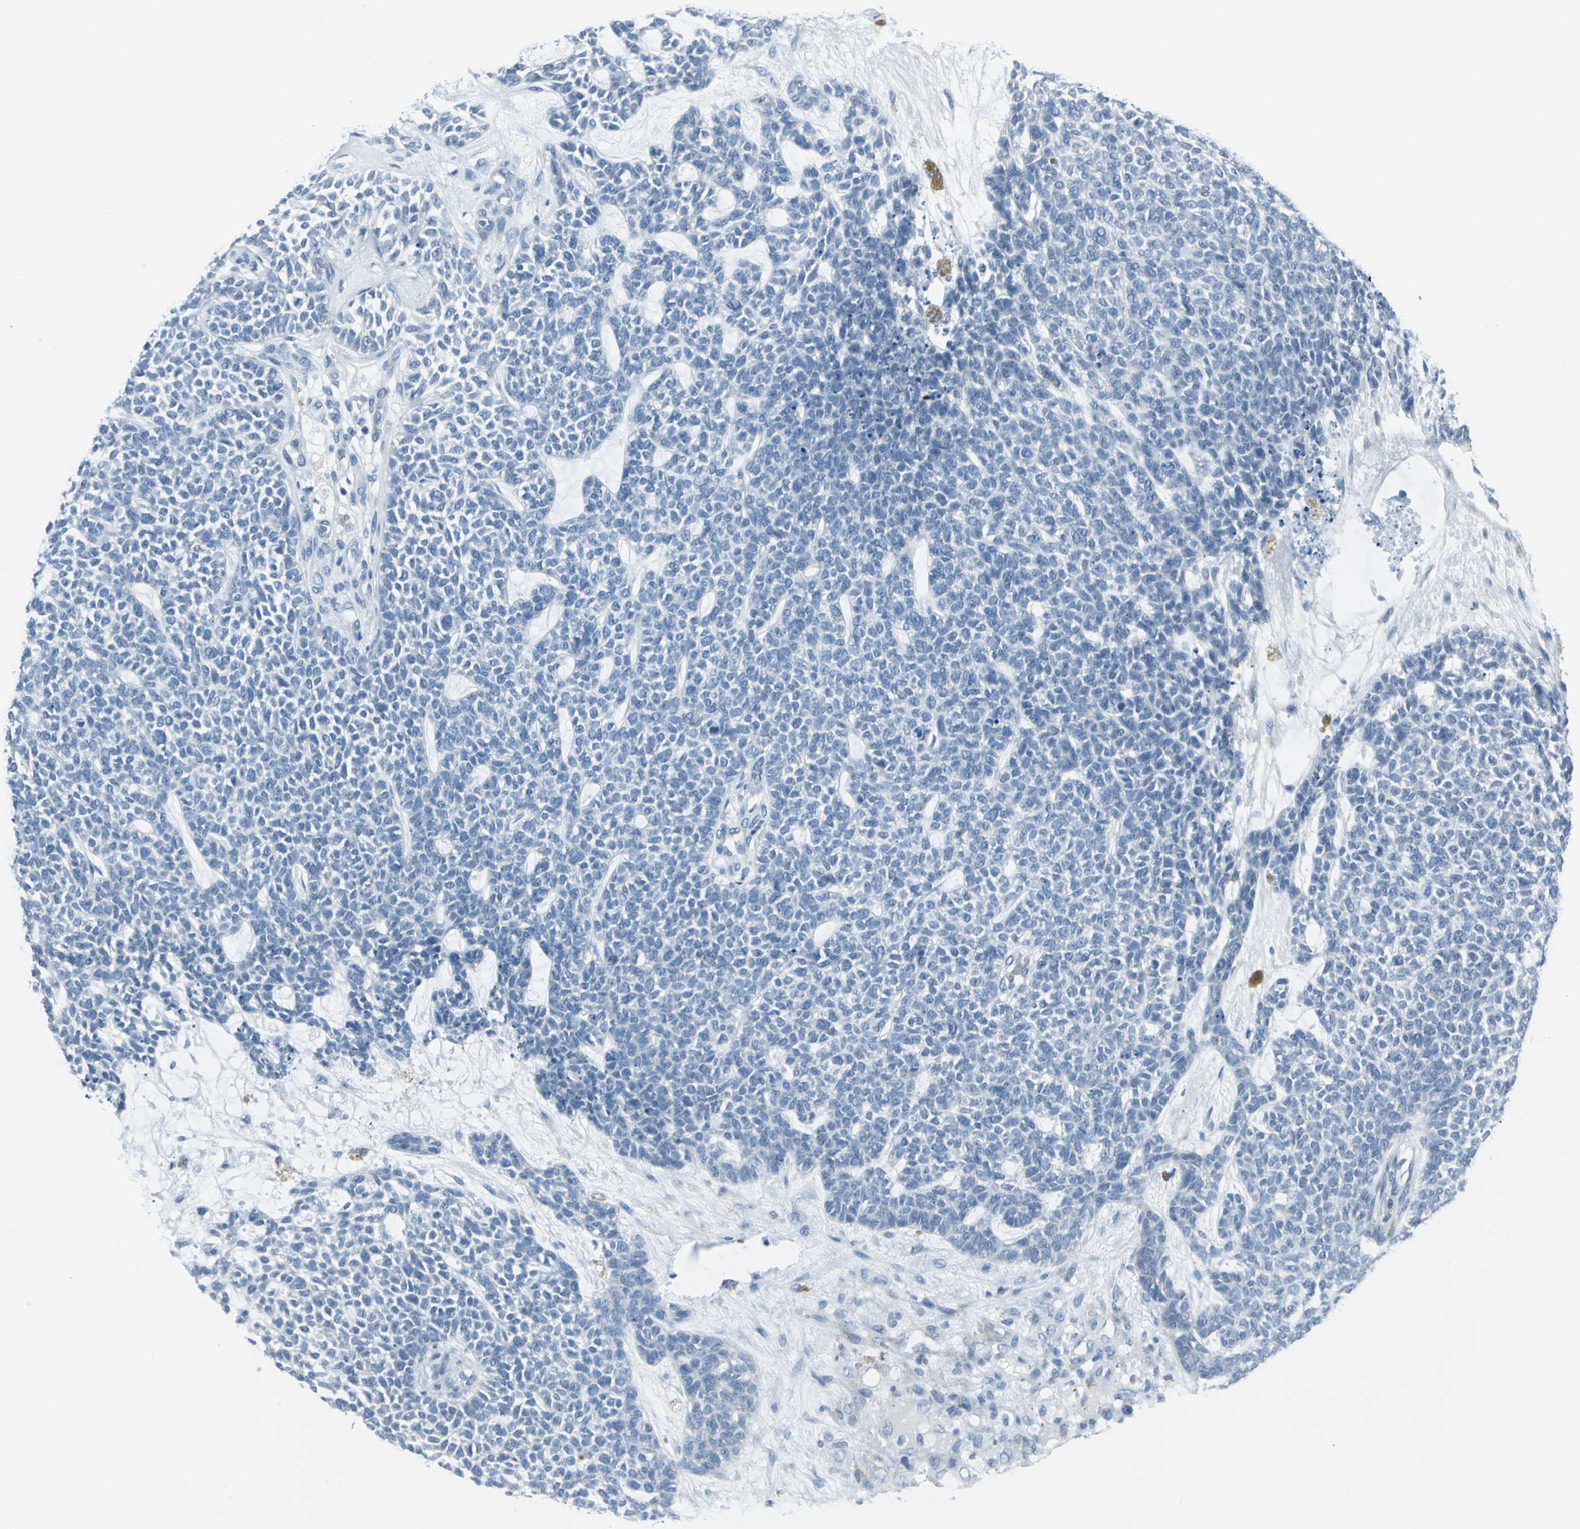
{"staining": {"intensity": "negative", "quantity": "none", "location": "none"}, "tissue": "skin cancer", "cell_type": "Tumor cells", "image_type": "cancer", "snomed": [{"axis": "morphology", "description": "Basal cell carcinoma"}, {"axis": "topography", "description": "Skin"}], "caption": "Skin cancer (basal cell carcinoma) was stained to show a protein in brown. There is no significant staining in tumor cells.", "gene": "DNAI2", "patient": {"sex": "female", "age": 84}}